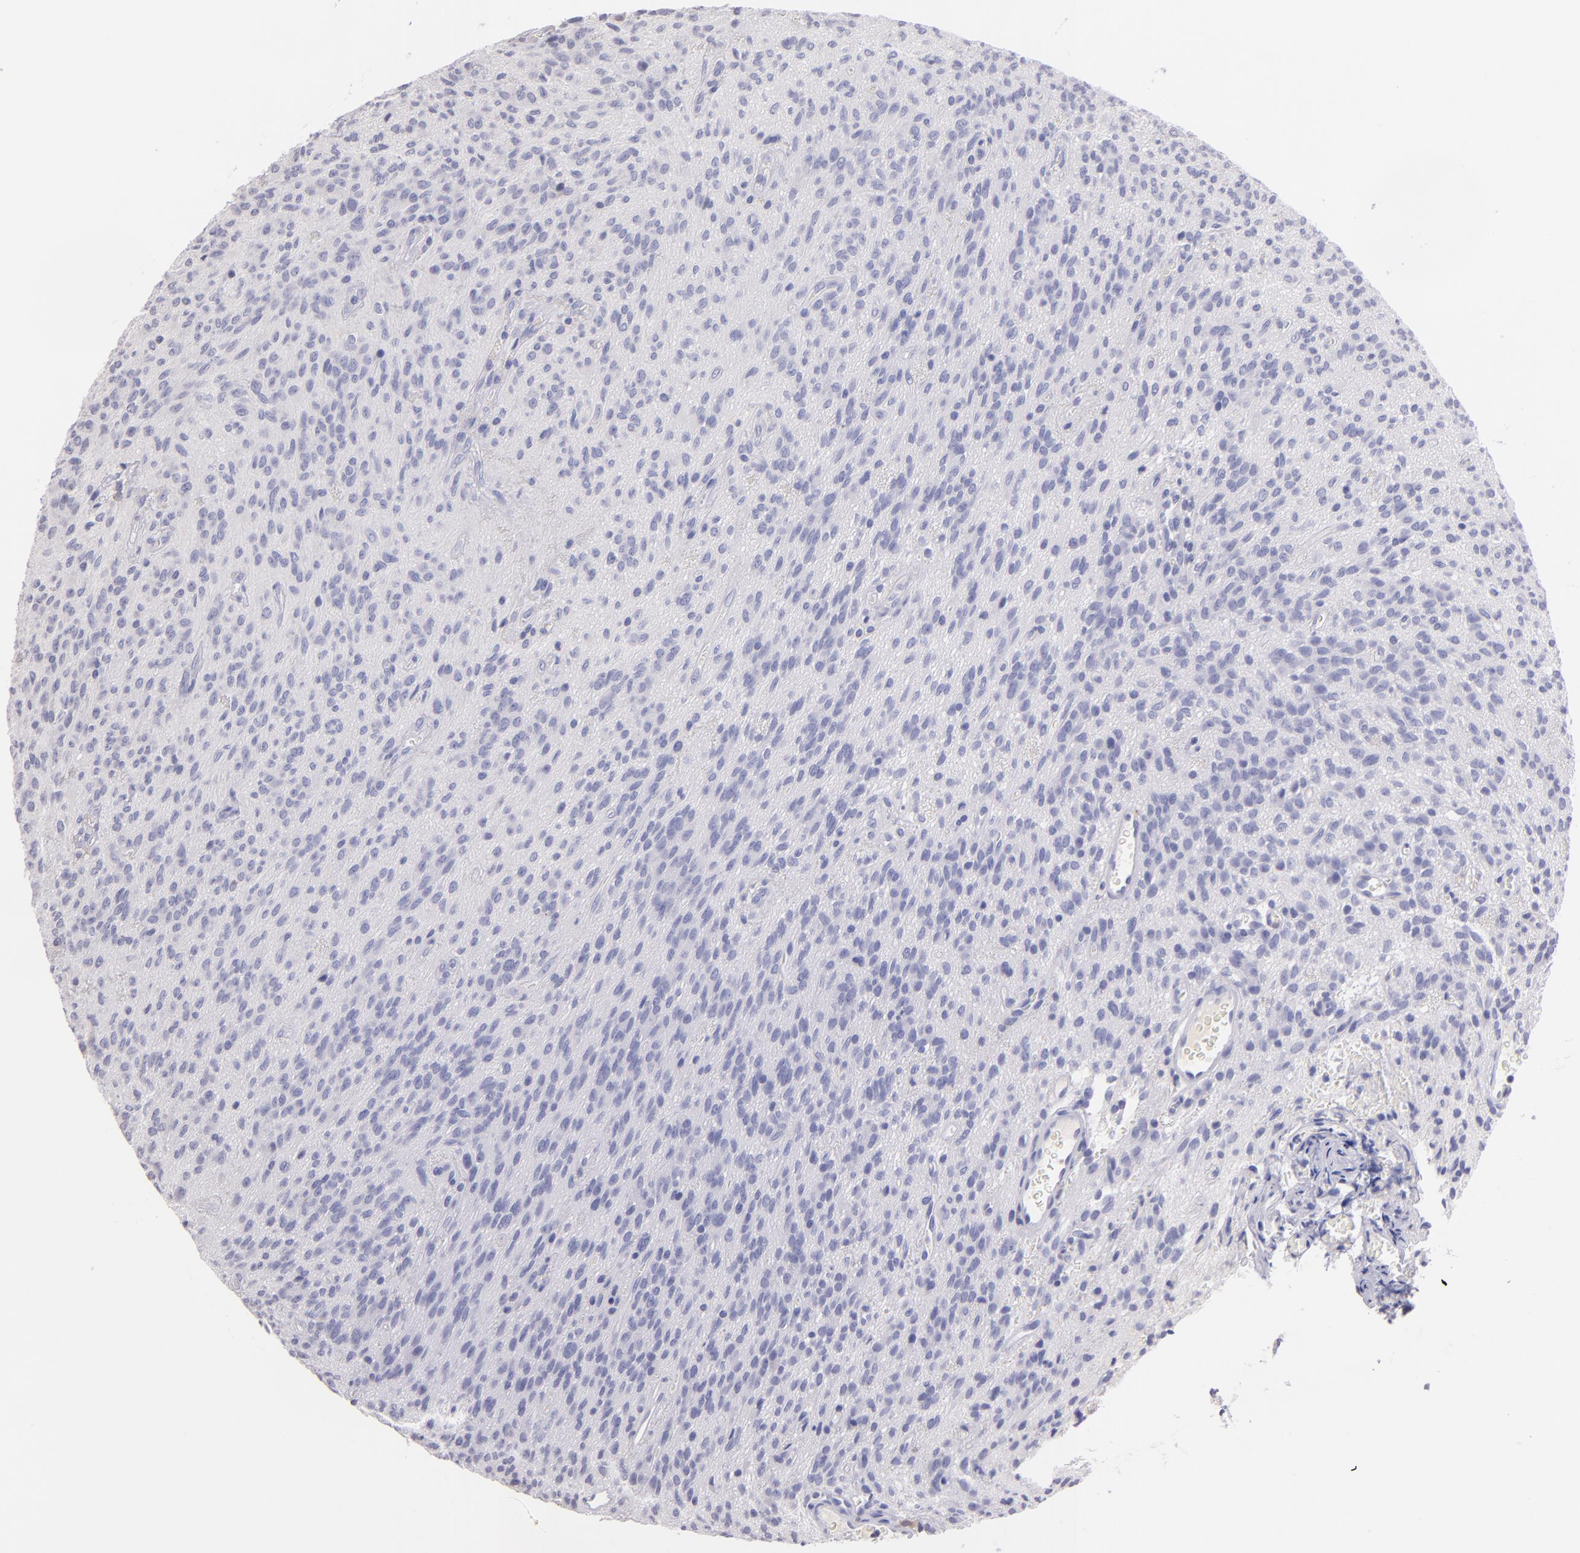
{"staining": {"intensity": "negative", "quantity": "none", "location": "none"}, "tissue": "glioma", "cell_type": "Tumor cells", "image_type": "cancer", "snomed": [{"axis": "morphology", "description": "Glioma, malignant, Low grade"}, {"axis": "topography", "description": "Brain"}], "caption": "The micrograph shows no staining of tumor cells in low-grade glioma (malignant).", "gene": "IL2RA", "patient": {"sex": "female", "age": 15}}